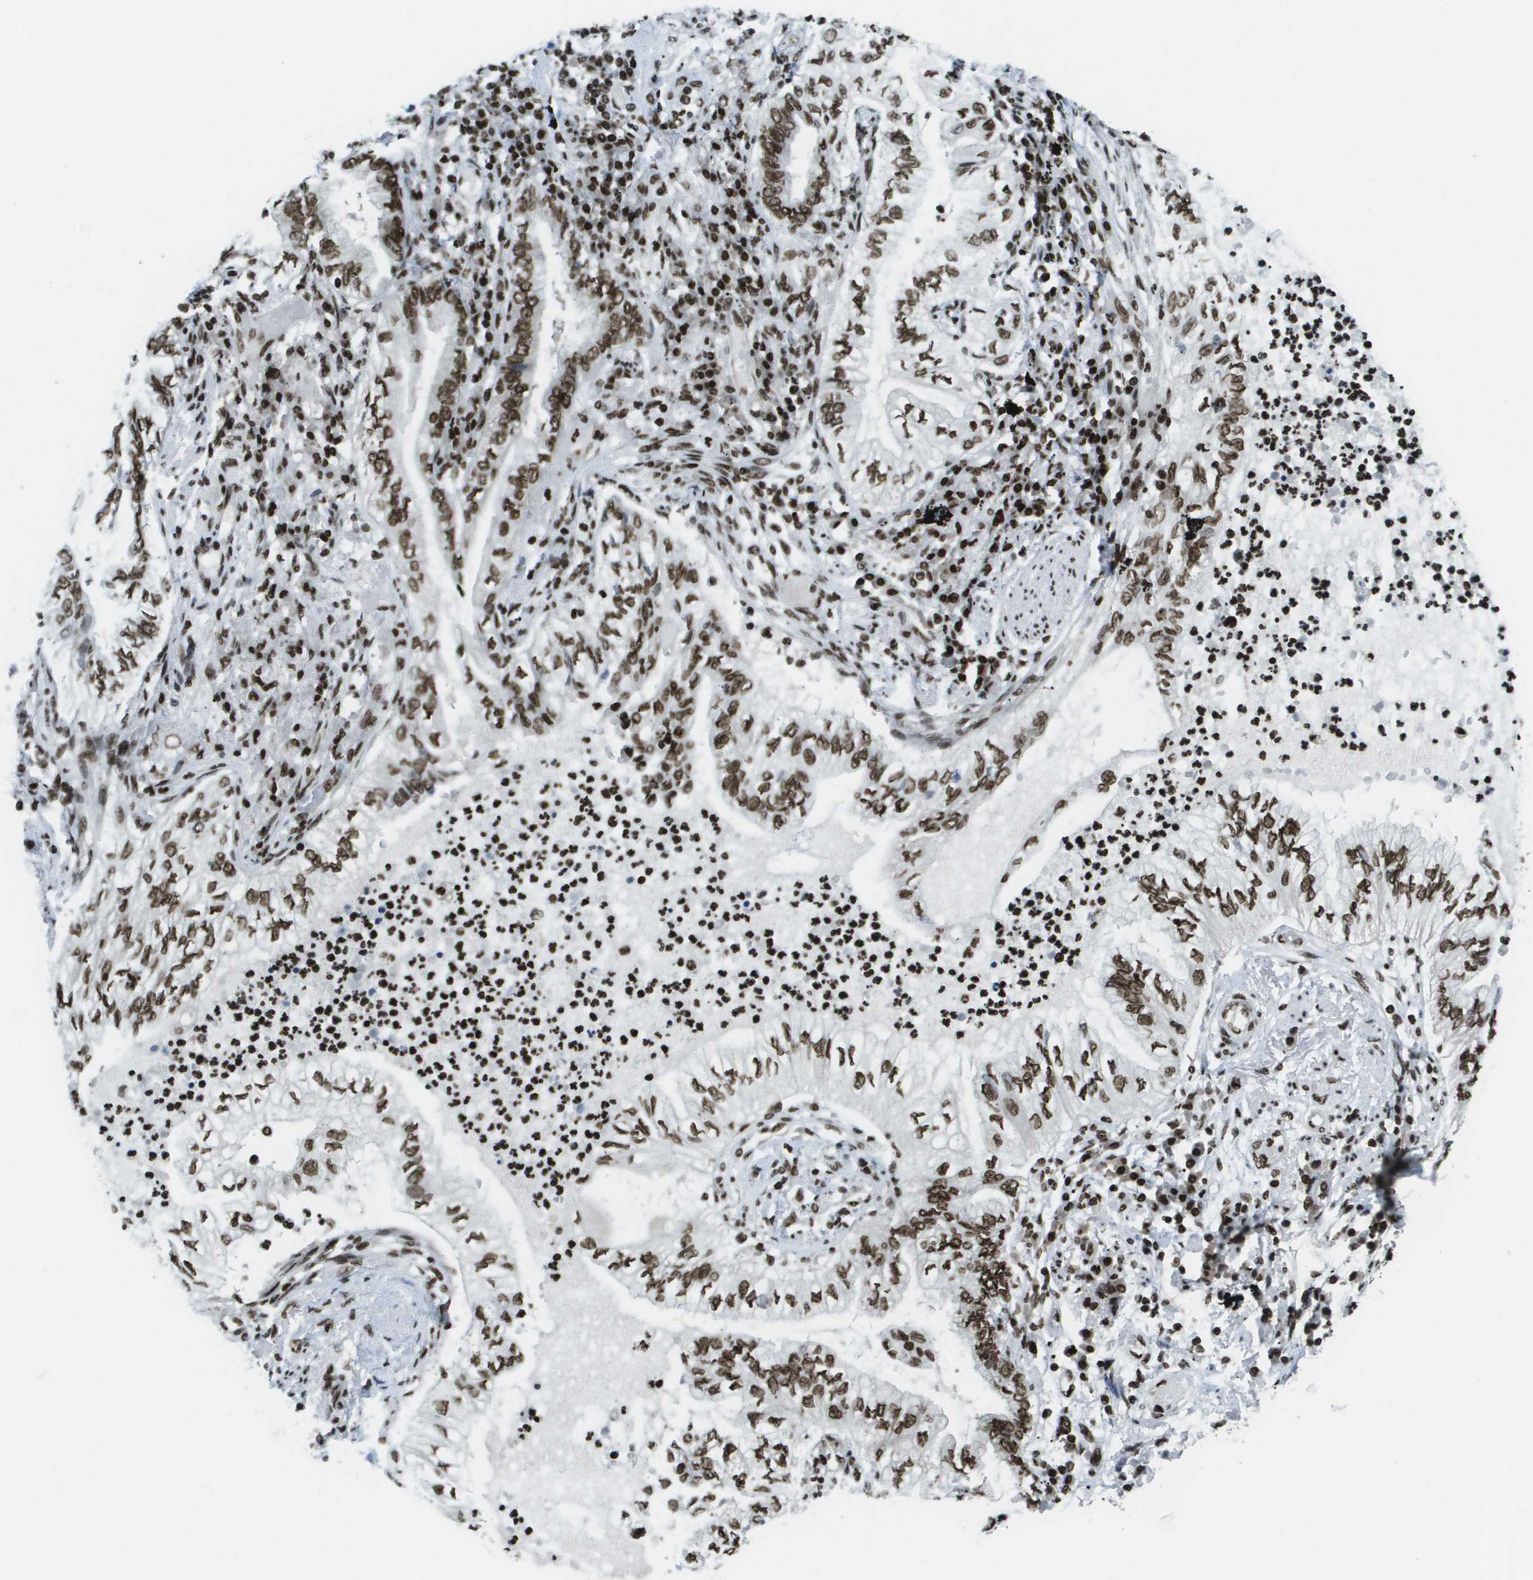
{"staining": {"intensity": "strong", "quantity": ">75%", "location": "nuclear"}, "tissue": "lung cancer", "cell_type": "Tumor cells", "image_type": "cancer", "snomed": [{"axis": "morphology", "description": "Normal tissue, NOS"}, {"axis": "morphology", "description": "Adenocarcinoma, NOS"}, {"axis": "topography", "description": "Bronchus"}, {"axis": "topography", "description": "Lung"}], "caption": "DAB immunohistochemical staining of human adenocarcinoma (lung) displays strong nuclear protein staining in approximately >75% of tumor cells.", "gene": "GLYR1", "patient": {"sex": "female", "age": 70}}